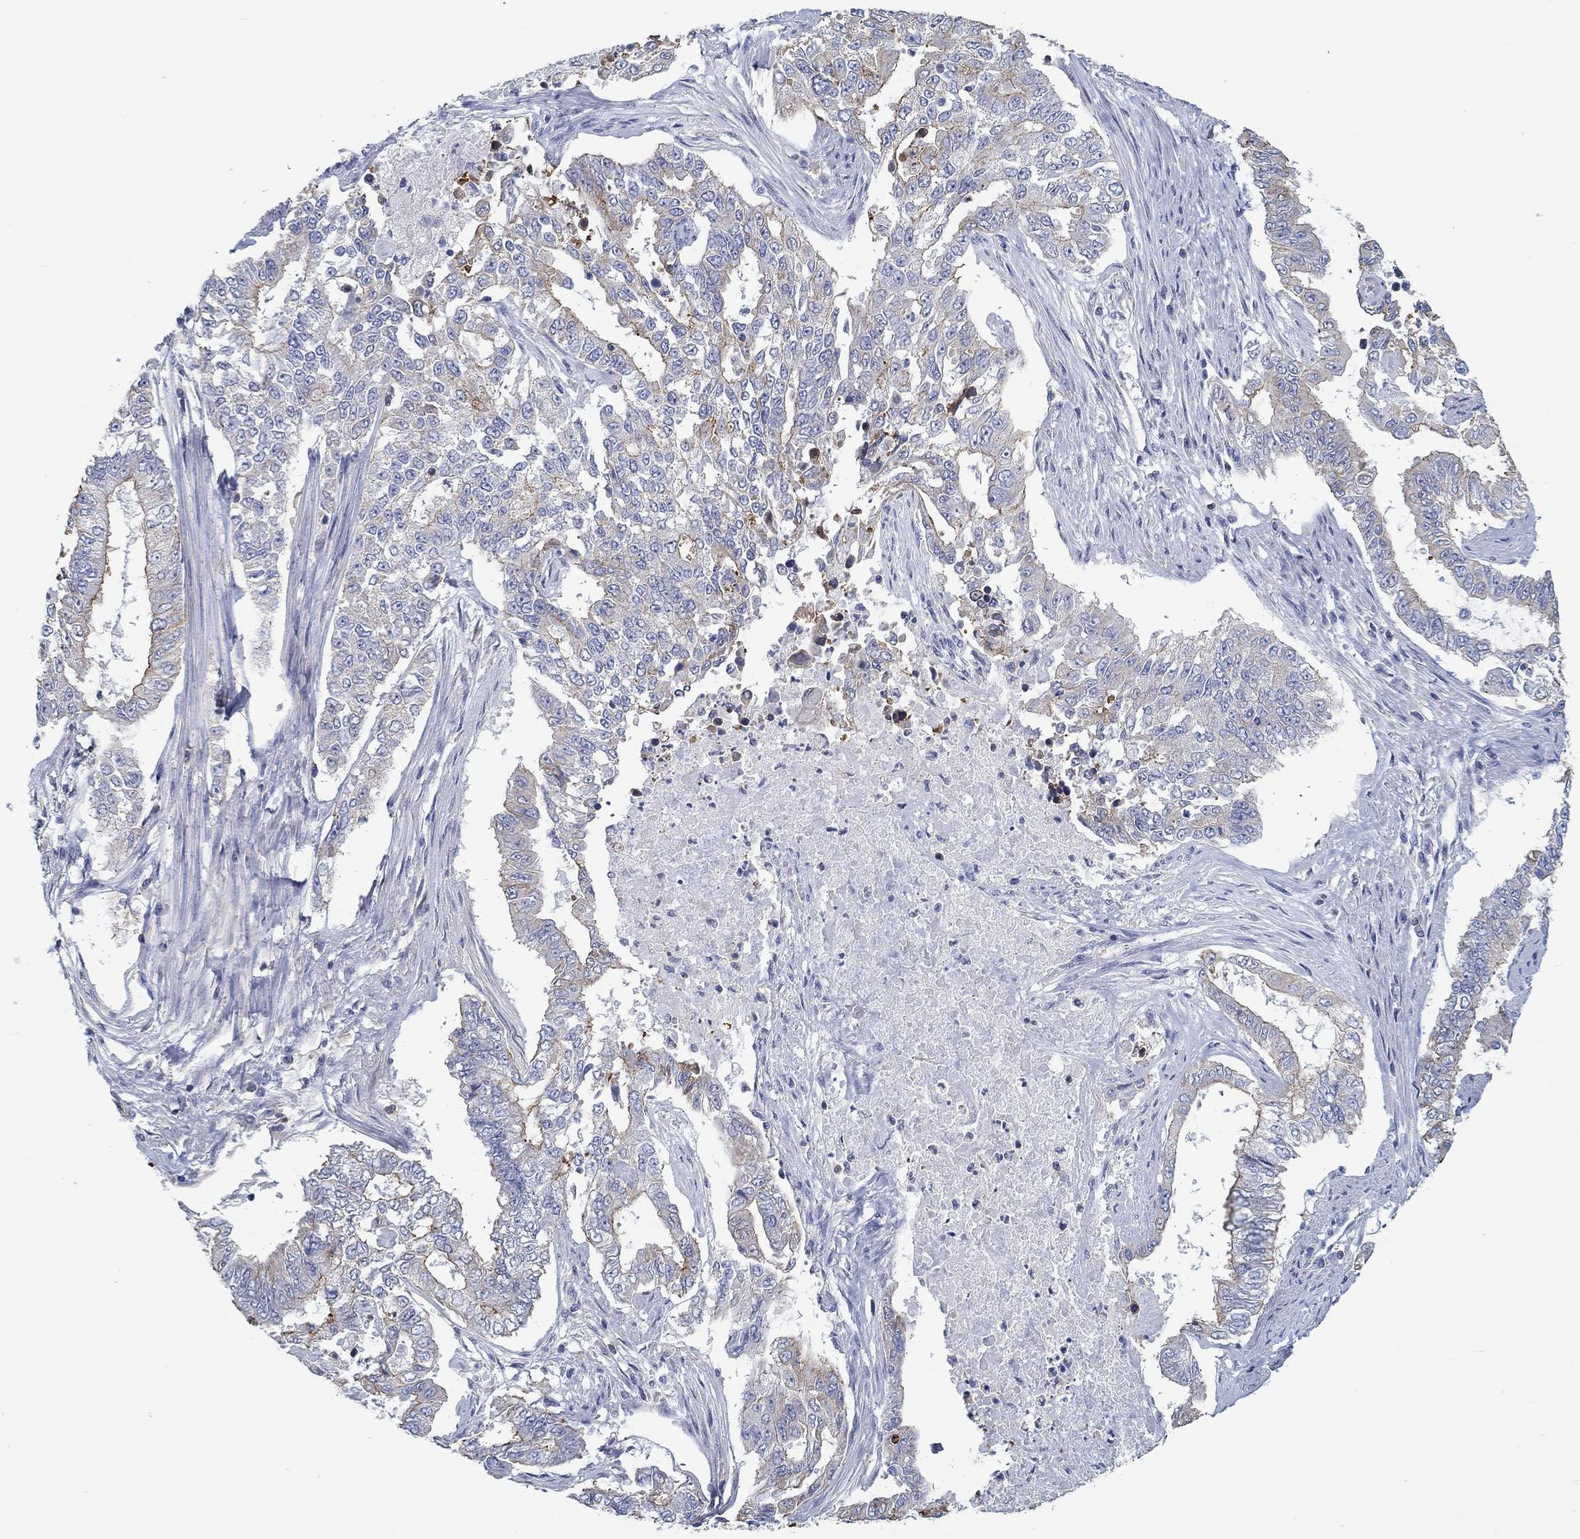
{"staining": {"intensity": "moderate", "quantity": "<25%", "location": "cytoplasmic/membranous"}, "tissue": "endometrial cancer", "cell_type": "Tumor cells", "image_type": "cancer", "snomed": [{"axis": "morphology", "description": "Adenocarcinoma, NOS"}, {"axis": "topography", "description": "Uterus"}], "caption": "This histopathology image displays IHC staining of human endometrial cancer (adenocarcinoma), with low moderate cytoplasmic/membranous positivity in about <25% of tumor cells.", "gene": "BBOF1", "patient": {"sex": "female", "age": 59}}